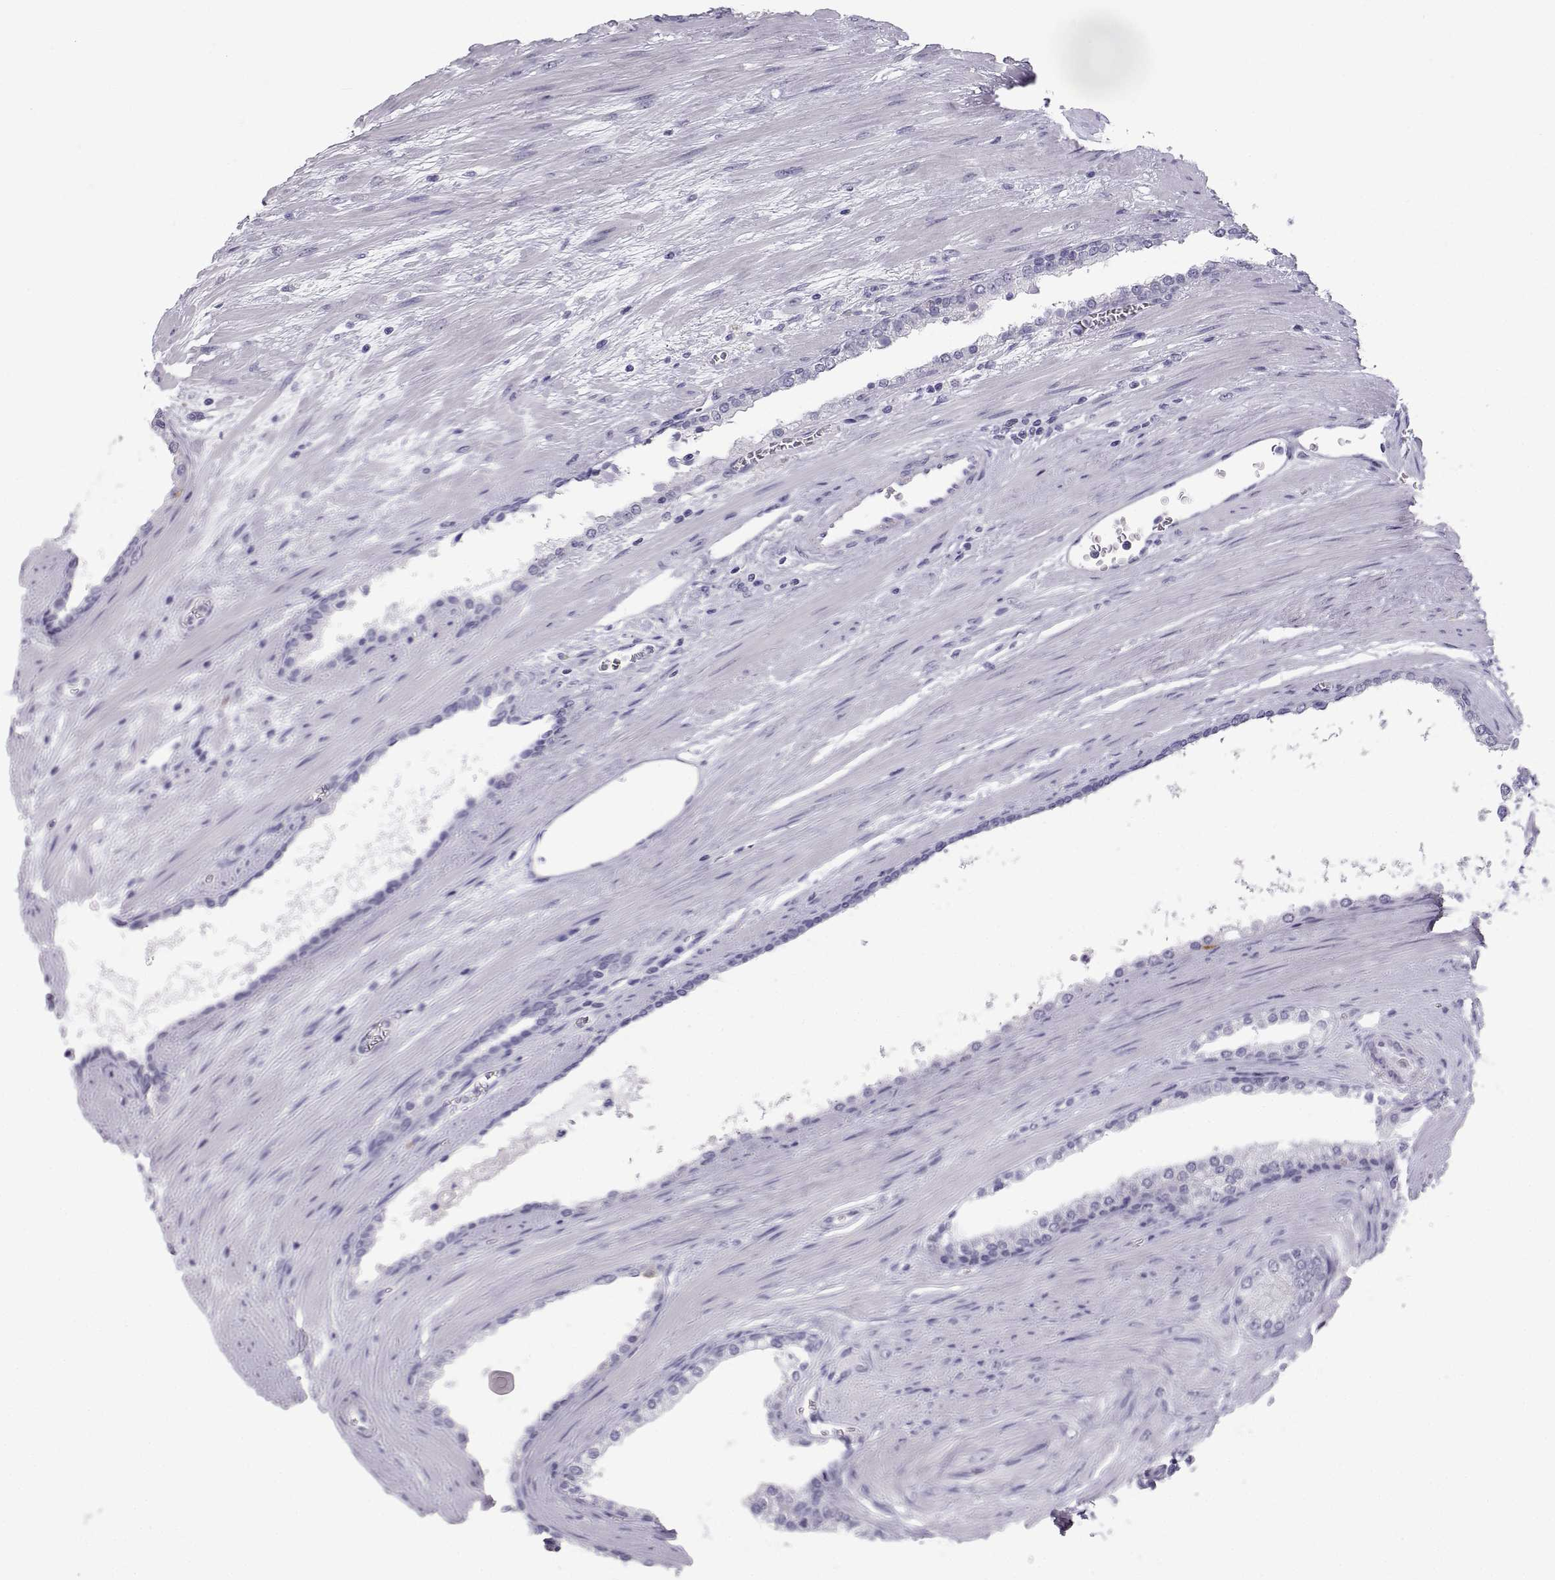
{"staining": {"intensity": "negative", "quantity": "none", "location": "none"}, "tissue": "prostate cancer", "cell_type": "Tumor cells", "image_type": "cancer", "snomed": [{"axis": "morphology", "description": "Adenocarcinoma, NOS"}, {"axis": "topography", "description": "Prostate"}], "caption": "Image shows no protein expression in tumor cells of adenocarcinoma (prostate) tissue. Brightfield microscopy of IHC stained with DAB (brown) and hematoxylin (blue), captured at high magnification.", "gene": "PCSK1N", "patient": {"sex": "male", "age": 67}}